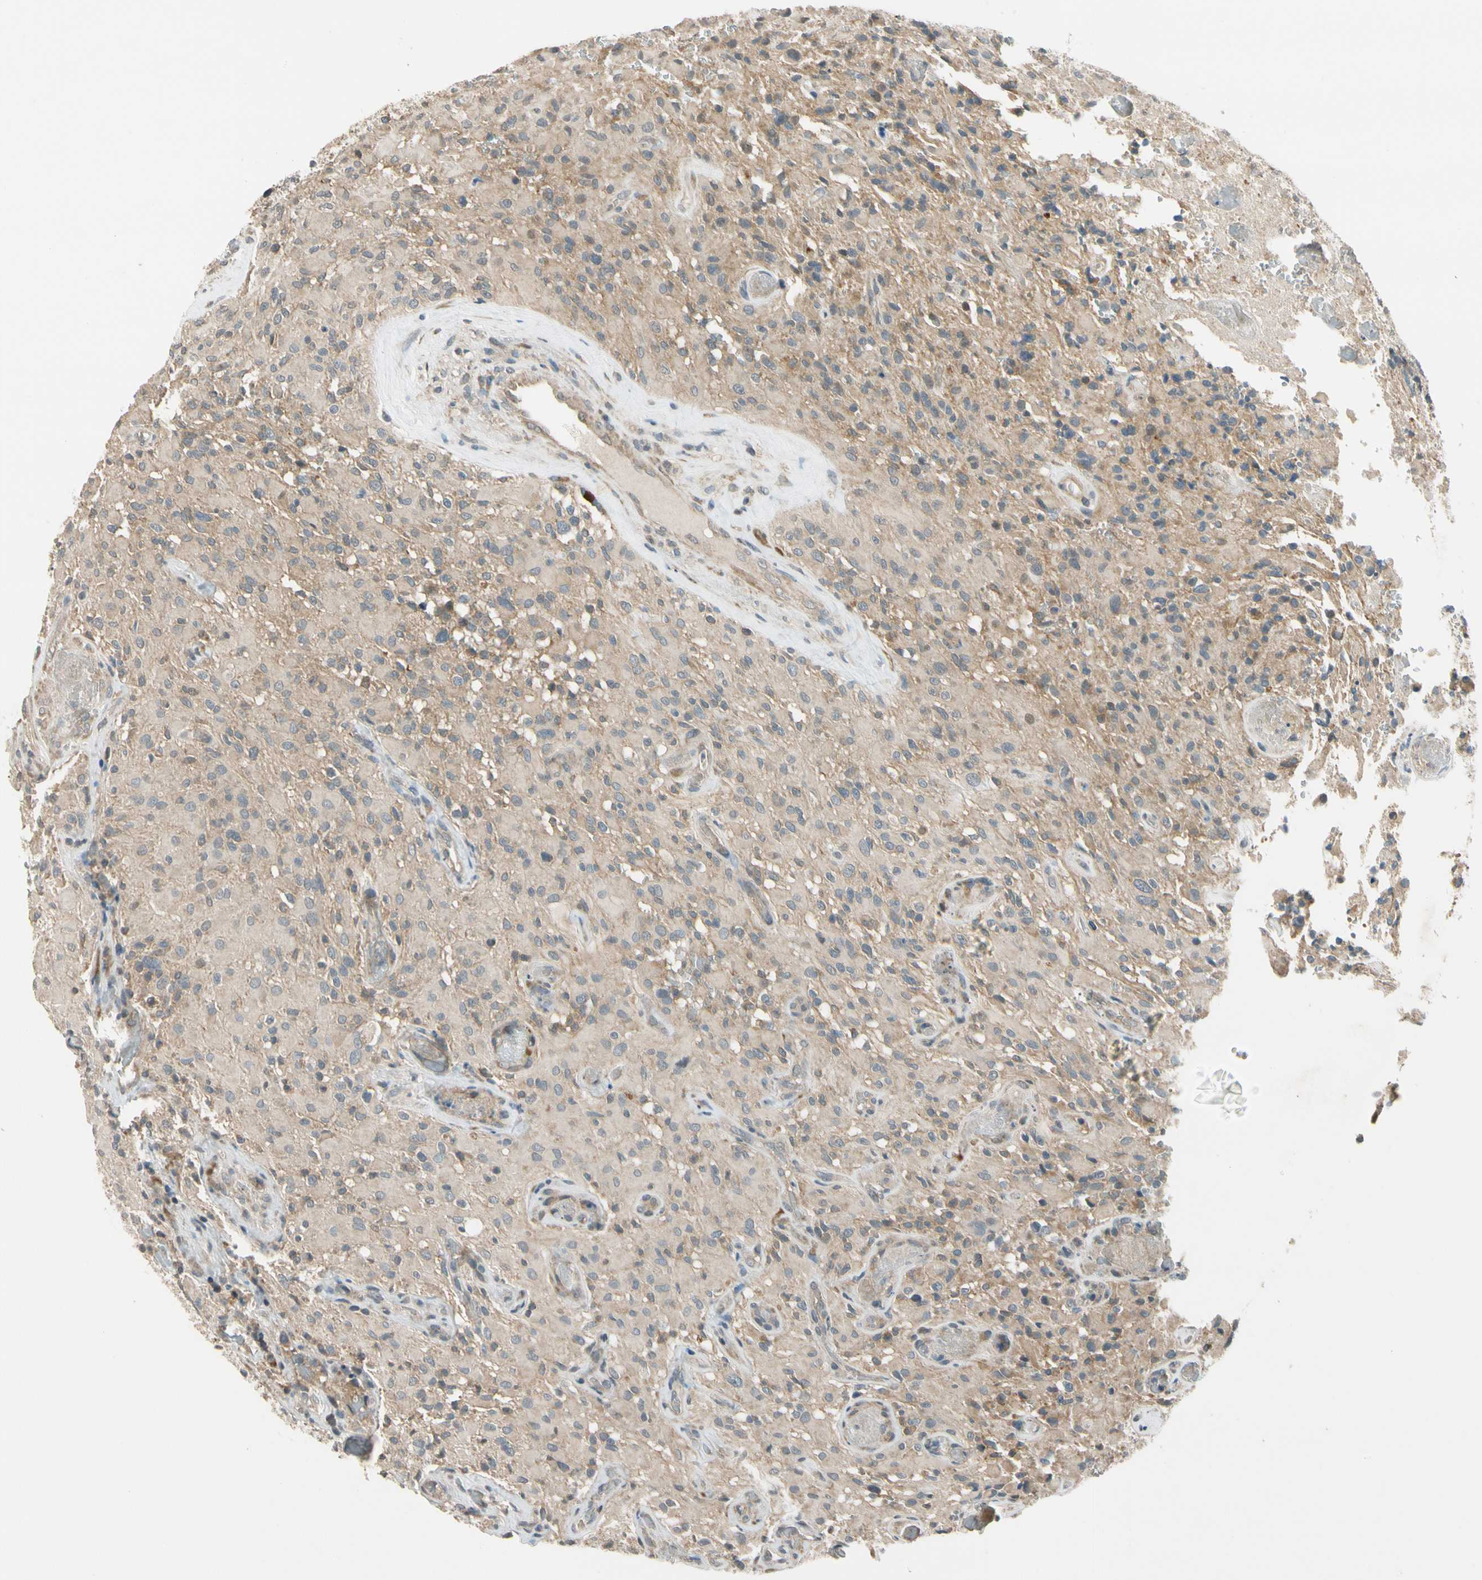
{"staining": {"intensity": "weak", "quantity": "25%-75%", "location": "cytoplasmic/membranous"}, "tissue": "glioma", "cell_type": "Tumor cells", "image_type": "cancer", "snomed": [{"axis": "morphology", "description": "Glioma, malignant, High grade"}, {"axis": "topography", "description": "Brain"}], "caption": "Glioma stained with DAB (3,3'-diaminobenzidine) immunohistochemistry shows low levels of weak cytoplasmic/membranous staining in approximately 25%-75% of tumor cells.", "gene": "MST1R", "patient": {"sex": "male", "age": 71}}